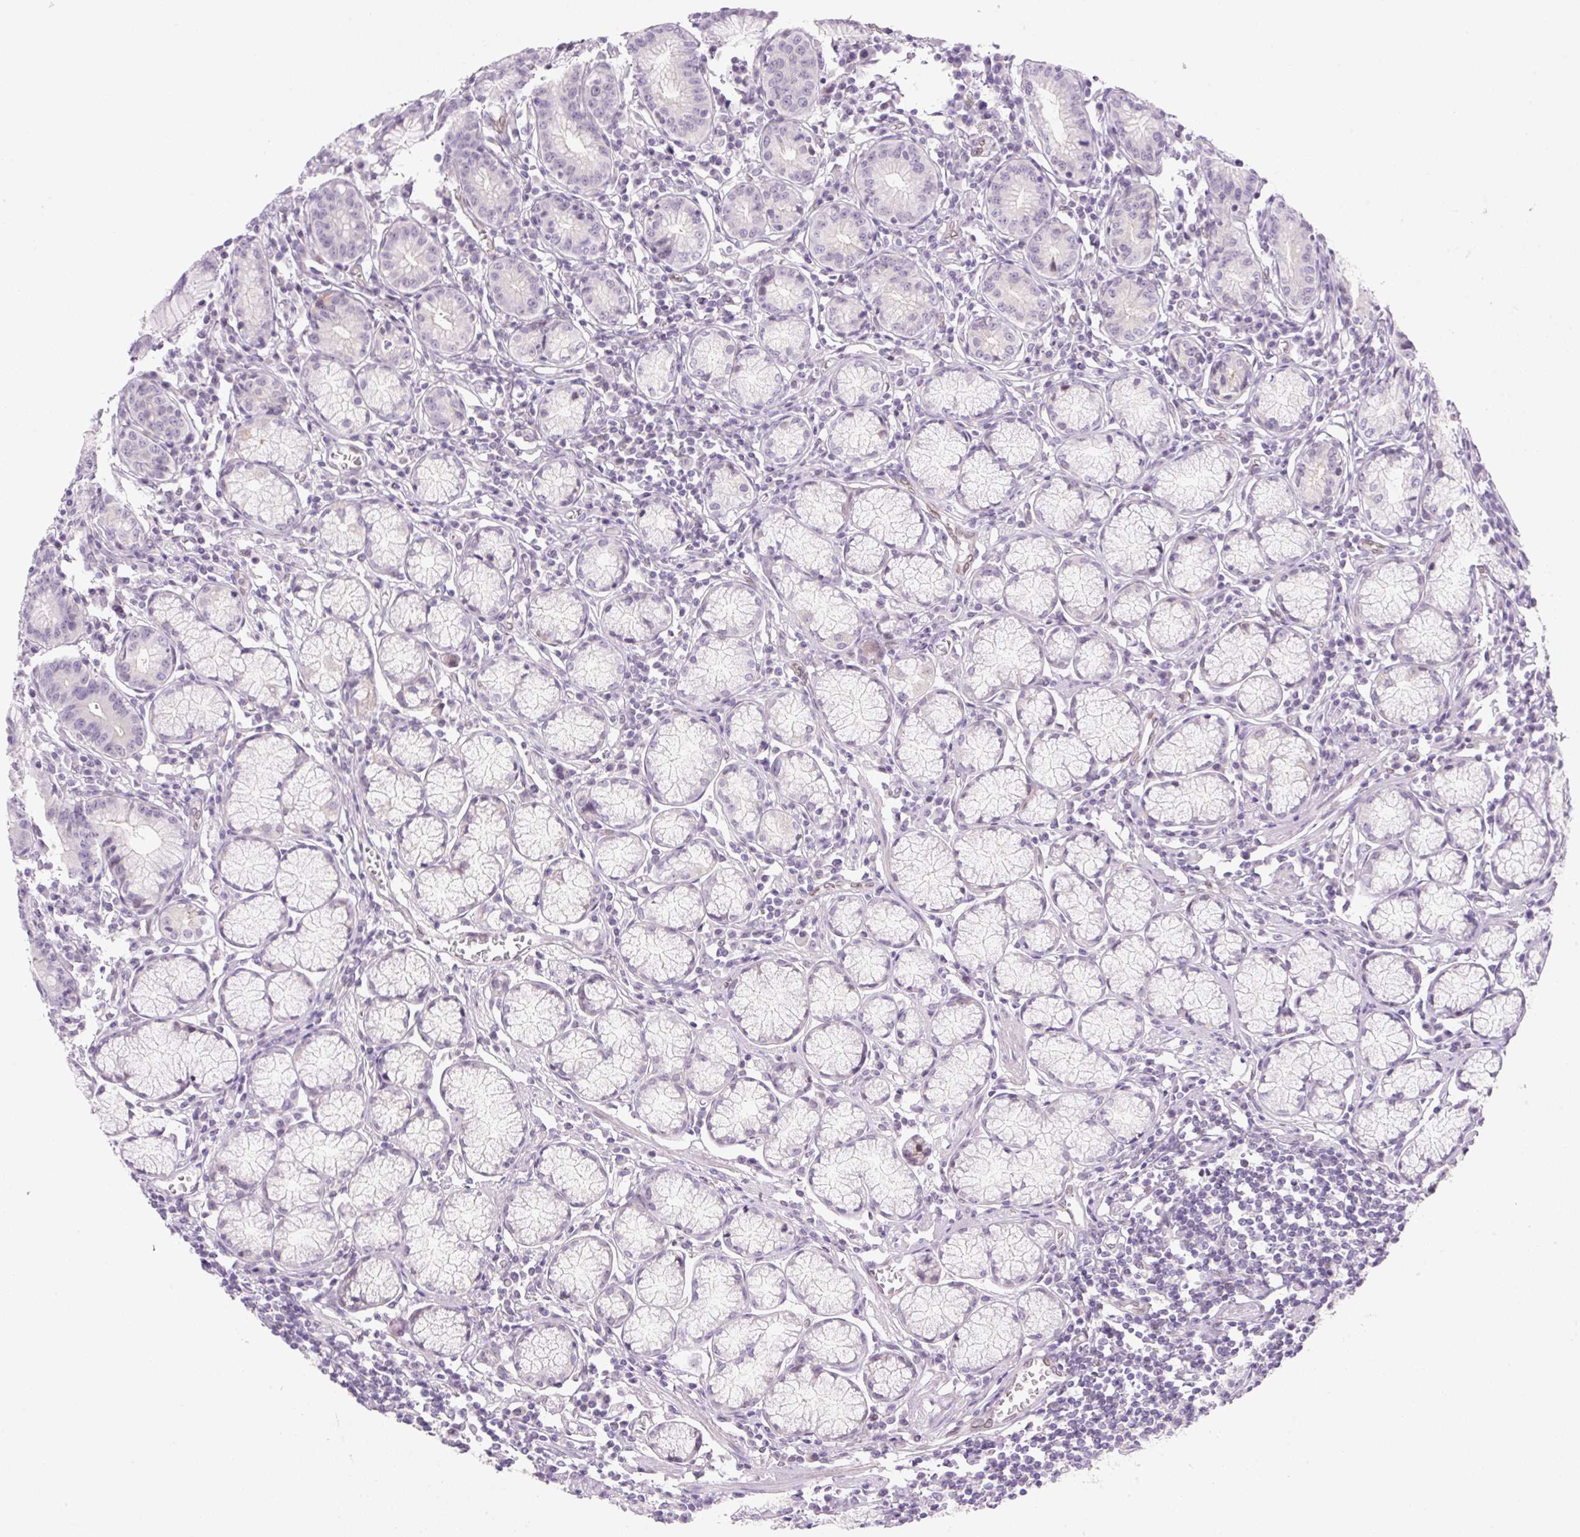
{"staining": {"intensity": "negative", "quantity": "none", "location": "none"}, "tissue": "stomach", "cell_type": "Glandular cells", "image_type": "normal", "snomed": [{"axis": "morphology", "description": "Normal tissue, NOS"}, {"axis": "topography", "description": "Stomach"}], "caption": "Protein analysis of unremarkable stomach displays no significant staining in glandular cells.", "gene": "SYNE3", "patient": {"sex": "male", "age": 55}}